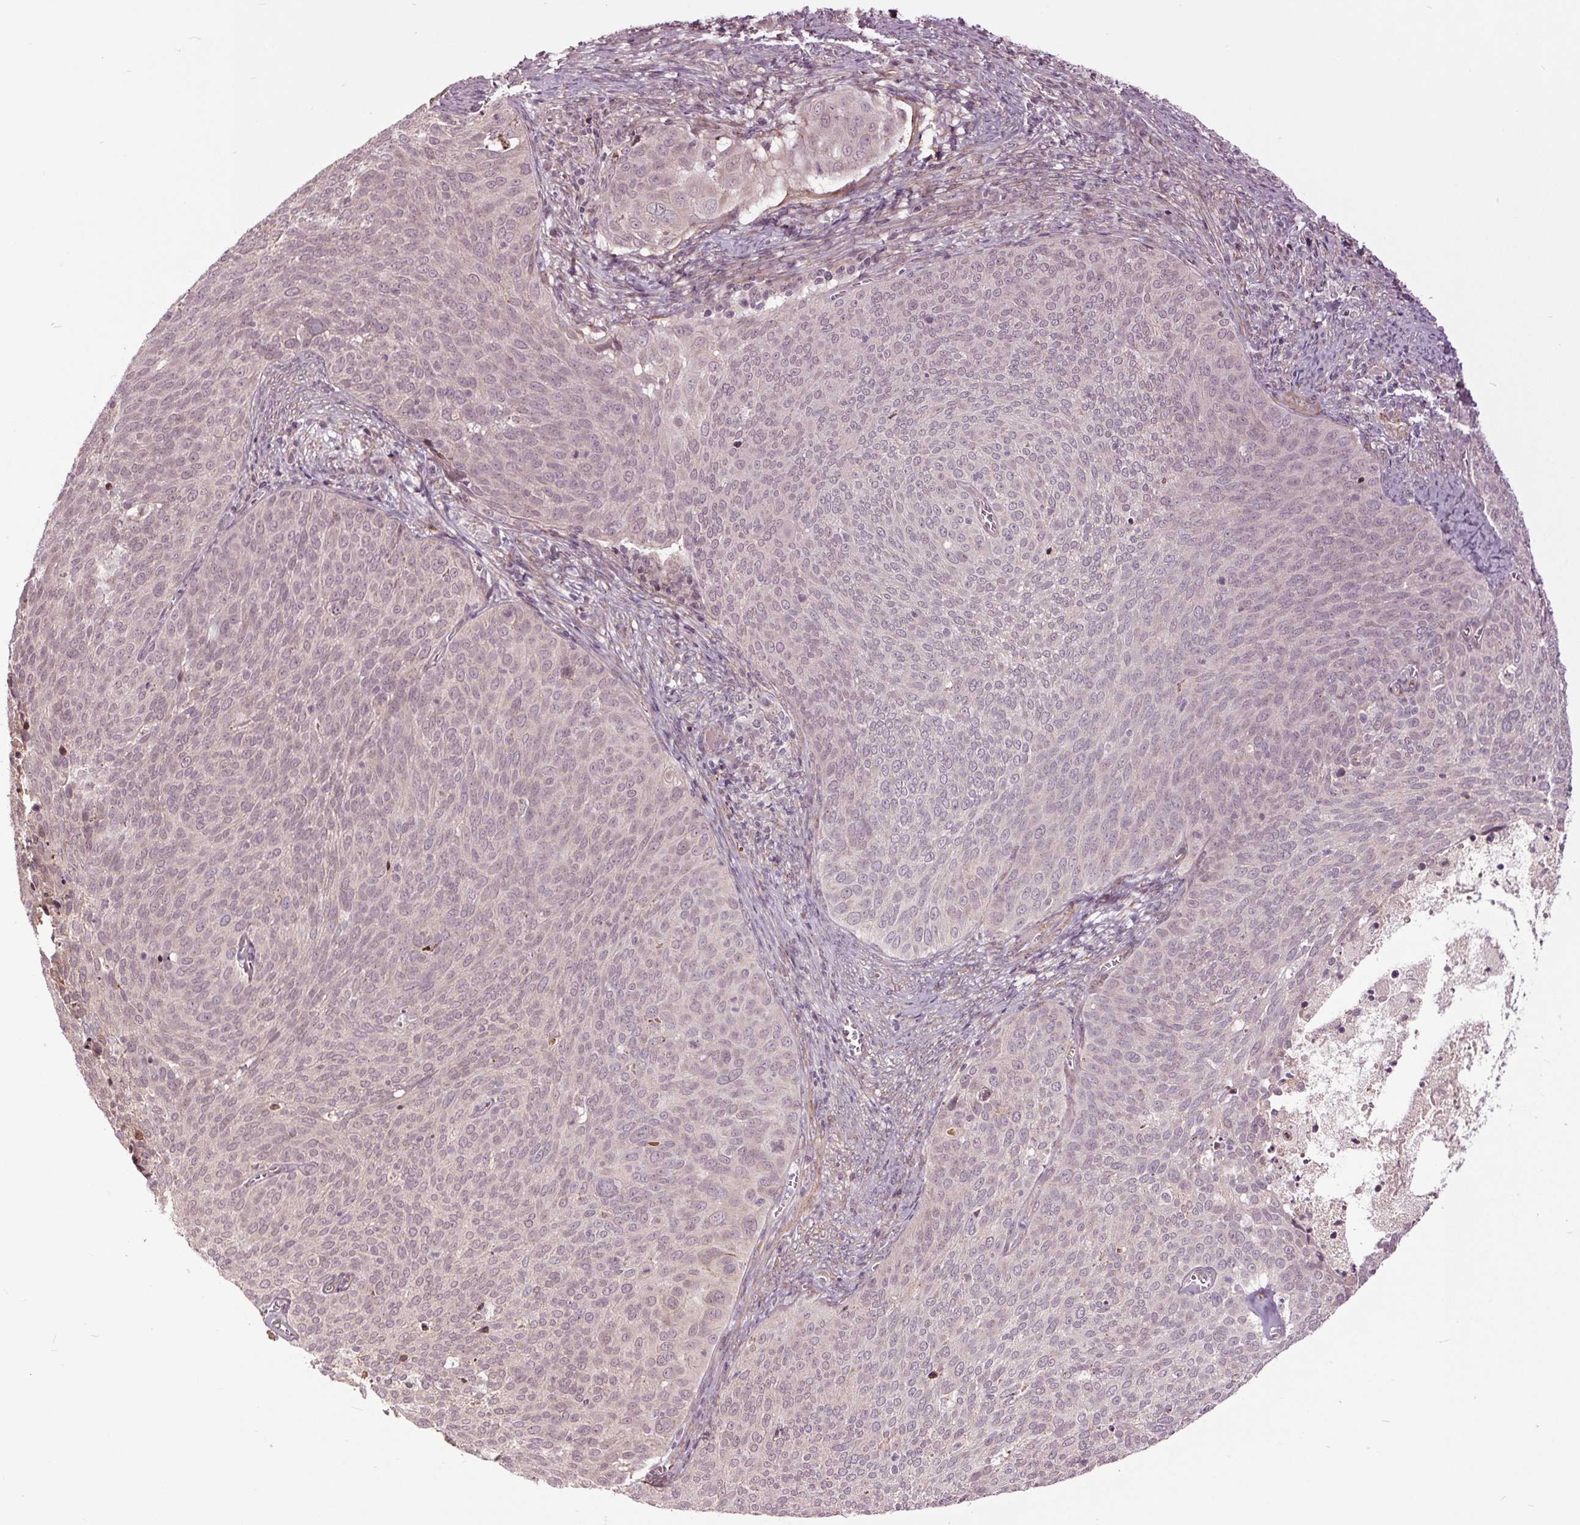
{"staining": {"intensity": "negative", "quantity": "none", "location": "none"}, "tissue": "cervical cancer", "cell_type": "Tumor cells", "image_type": "cancer", "snomed": [{"axis": "morphology", "description": "Squamous cell carcinoma, NOS"}, {"axis": "topography", "description": "Cervix"}], "caption": "The immunohistochemistry (IHC) micrograph has no significant positivity in tumor cells of cervical cancer tissue.", "gene": "HAUS5", "patient": {"sex": "female", "age": 39}}